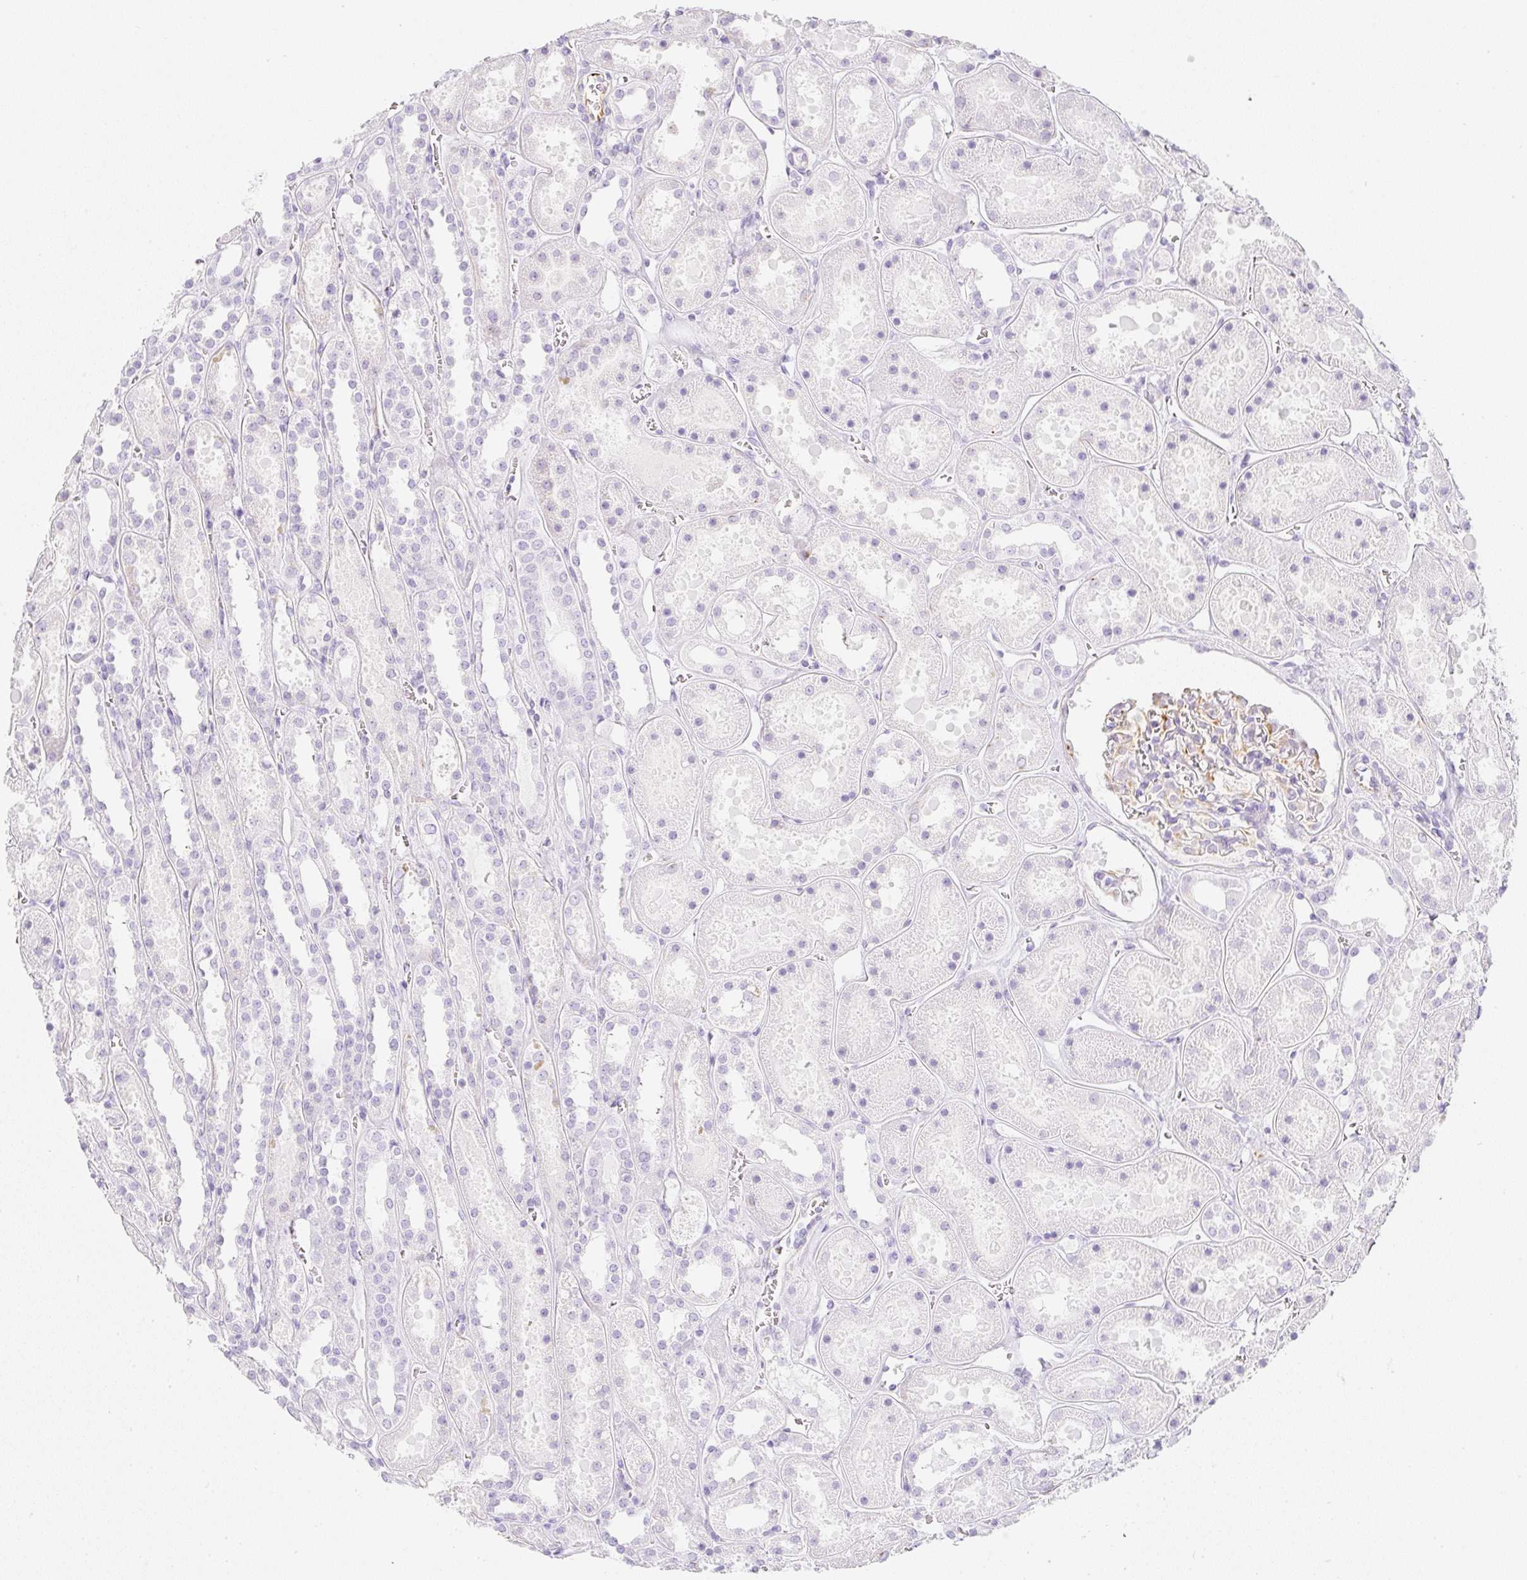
{"staining": {"intensity": "moderate", "quantity": "<25%", "location": "cytoplasmic/membranous"}, "tissue": "kidney", "cell_type": "Cells in glomeruli", "image_type": "normal", "snomed": [{"axis": "morphology", "description": "Normal tissue, NOS"}, {"axis": "topography", "description": "Kidney"}], "caption": "Immunohistochemistry (DAB) staining of normal kidney displays moderate cytoplasmic/membranous protein expression in approximately <25% of cells in glomeruli.", "gene": "ZNF689", "patient": {"sex": "female", "age": 41}}